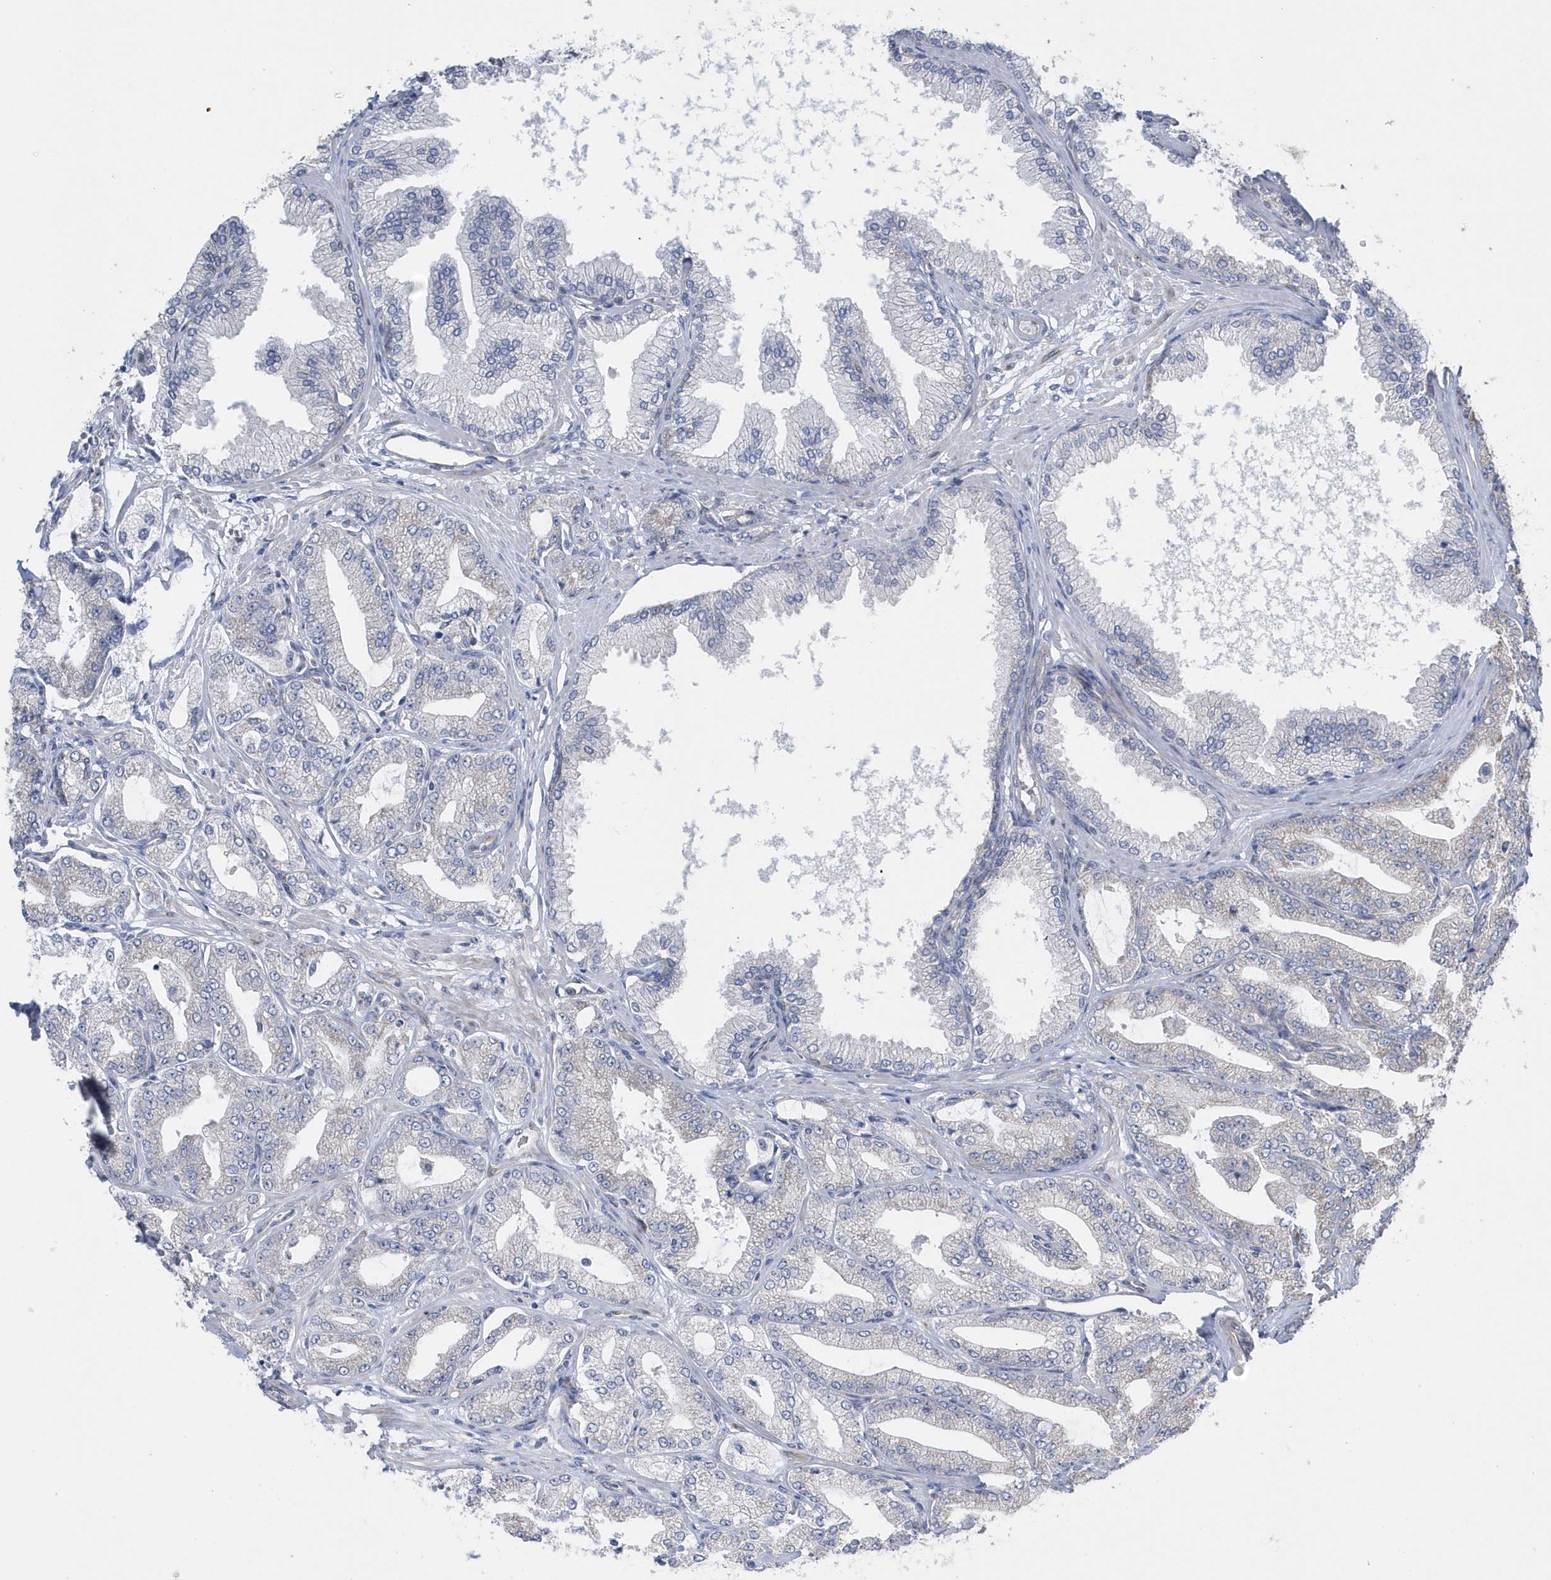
{"staining": {"intensity": "negative", "quantity": "none", "location": "none"}, "tissue": "prostate cancer", "cell_type": "Tumor cells", "image_type": "cancer", "snomed": [{"axis": "morphology", "description": "Adenocarcinoma, Low grade"}, {"axis": "topography", "description": "Prostate"}], "caption": "An immunohistochemistry histopathology image of prostate low-grade adenocarcinoma is shown. There is no staining in tumor cells of prostate low-grade adenocarcinoma.", "gene": "SPATA5", "patient": {"sex": "male", "age": 63}}